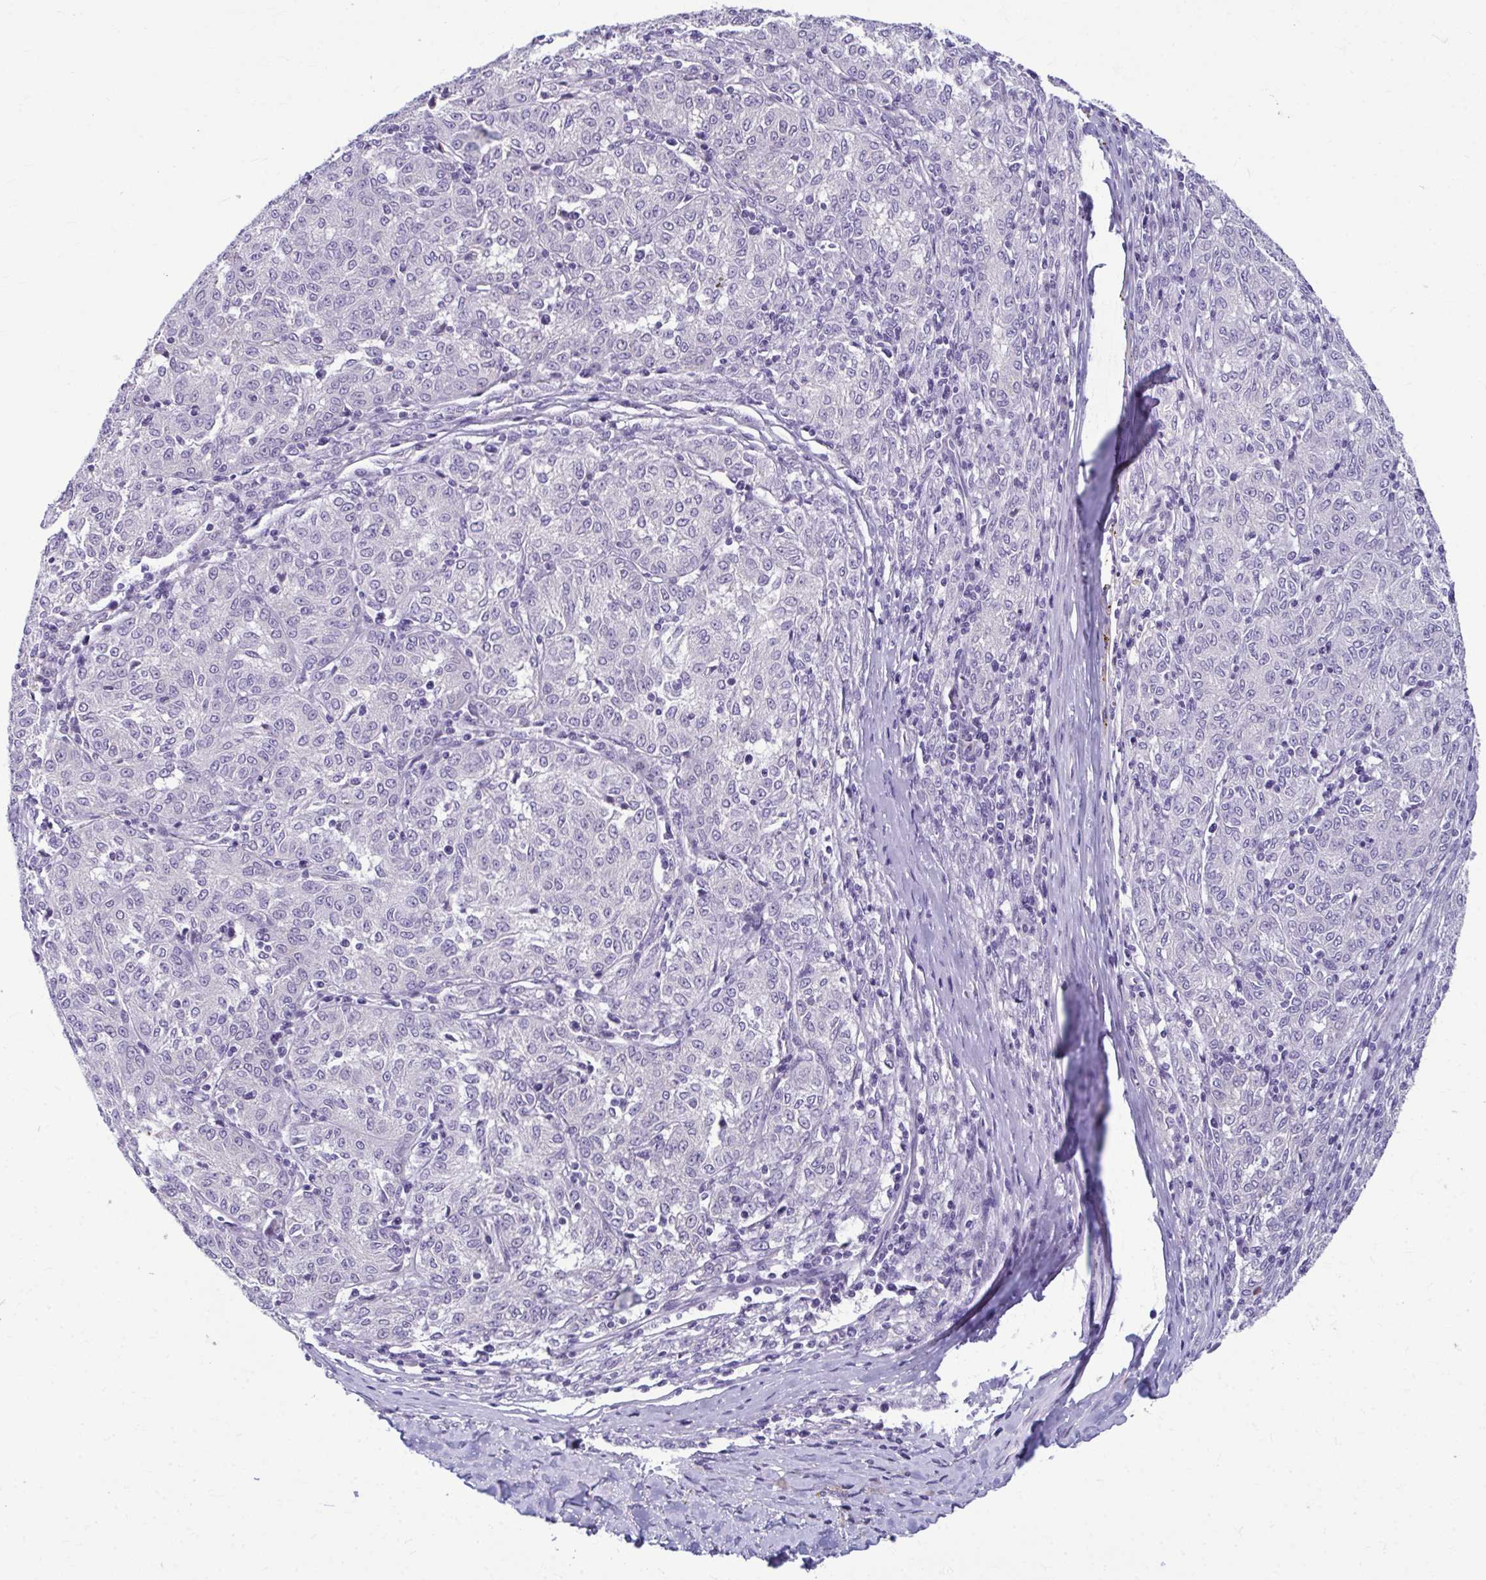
{"staining": {"intensity": "negative", "quantity": "none", "location": "none"}, "tissue": "melanoma", "cell_type": "Tumor cells", "image_type": "cancer", "snomed": [{"axis": "morphology", "description": "Malignant melanoma, NOS"}, {"axis": "topography", "description": "Skin"}], "caption": "The micrograph exhibits no significant staining in tumor cells of melanoma. Brightfield microscopy of immunohistochemistry (IHC) stained with DAB (brown) and hematoxylin (blue), captured at high magnification.", "gene": "SERPINI1", "patient": {"sex": "female", "age": 72}}